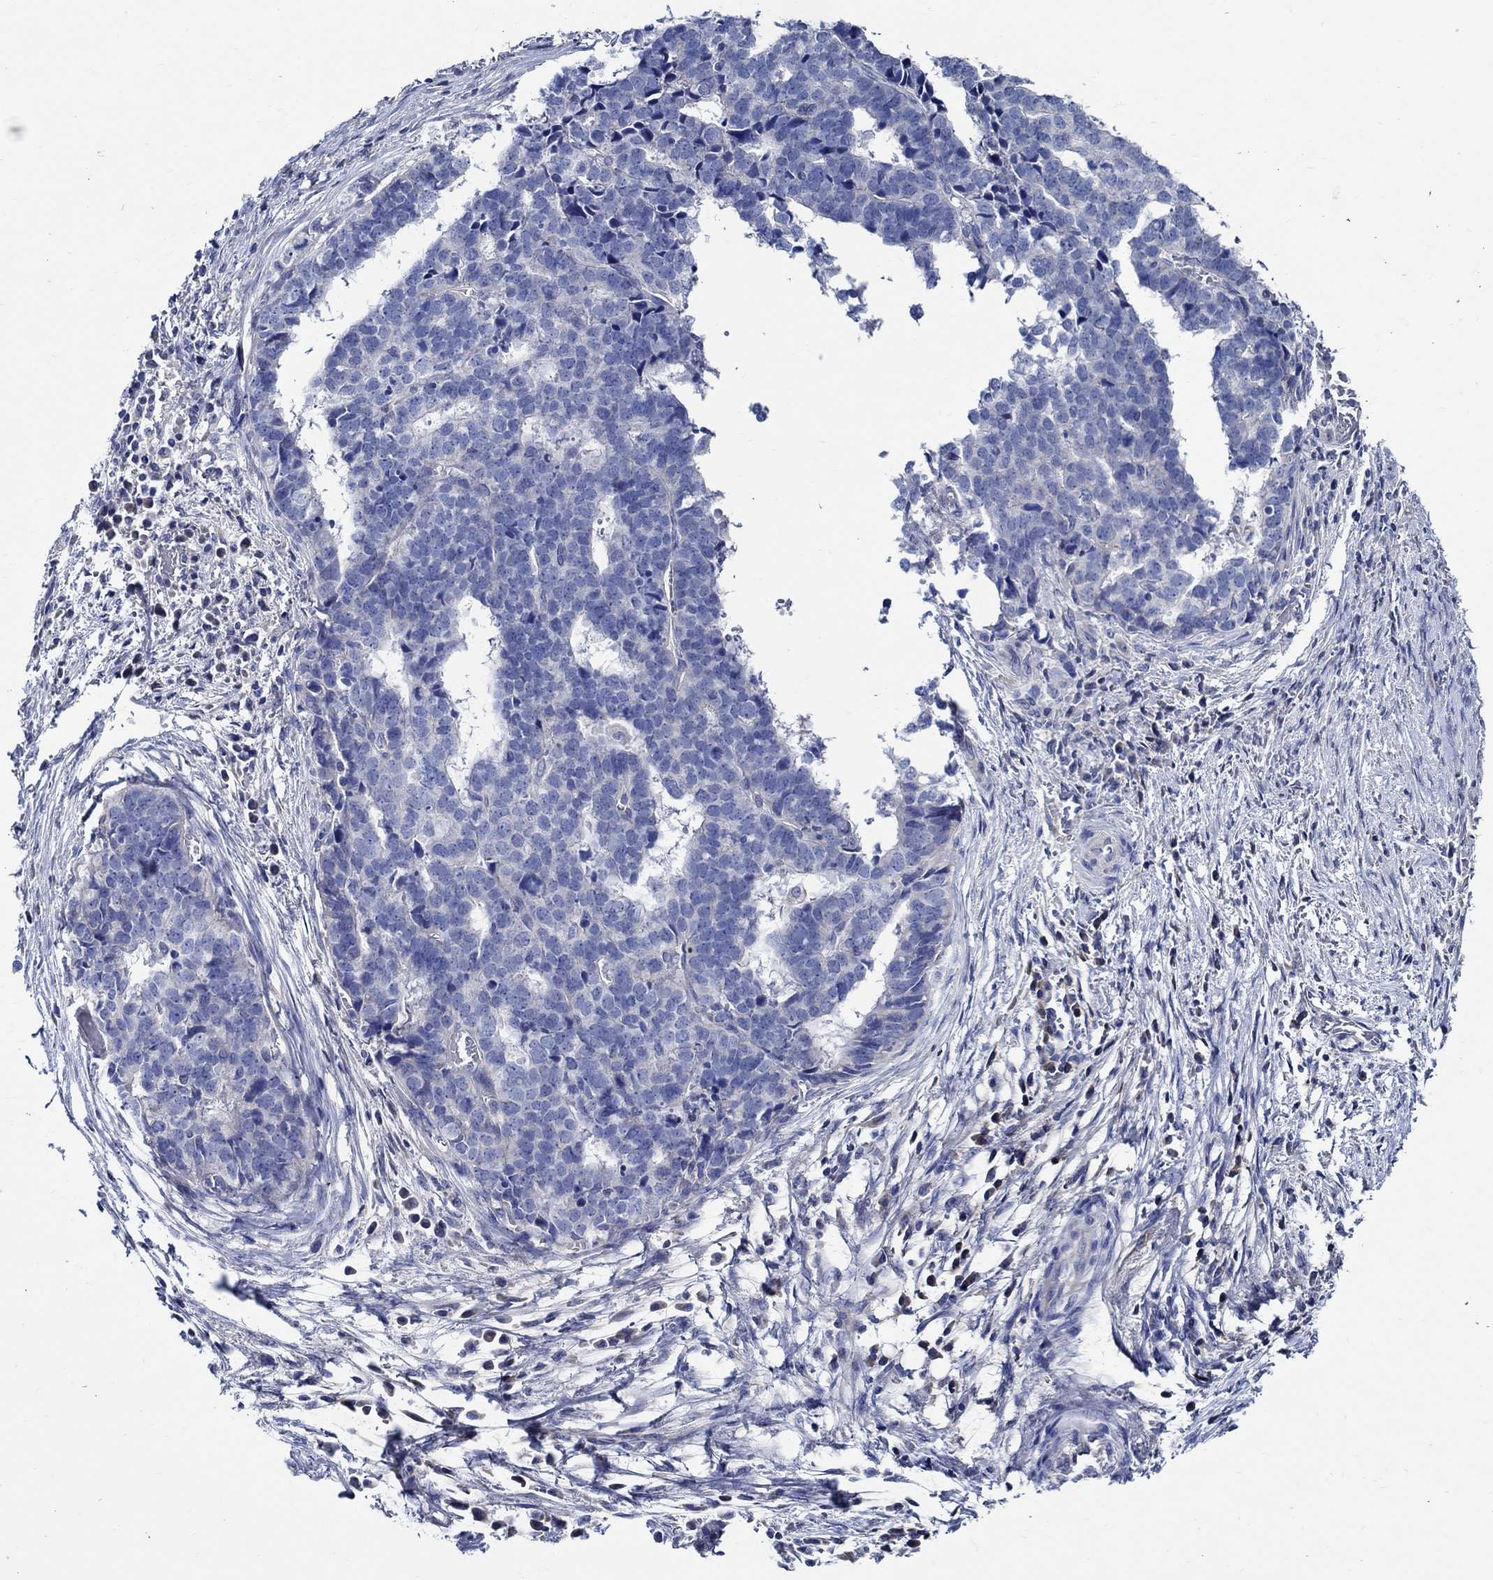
{"staining": {"intensity": "negative", "quantity": "none", "location": "none"}, "tissue": "stomach cancer", "cell_type": "Tumor cells", "image_type": "cancer", "snomed": [{"axis": "morphology", "description": "Adenocarcinoma, NOS"}, {"axis": "topography", "description": "Stomach"}], "caption": "This histopathology image is of stomach cancer stained with immunohistochemistry to label a protein in brown with the nuclei are counter-stained blue. There is no expression in tumor cells.", "gene": "SKOR1", "patient": {"sex": "male", "age": 69}}